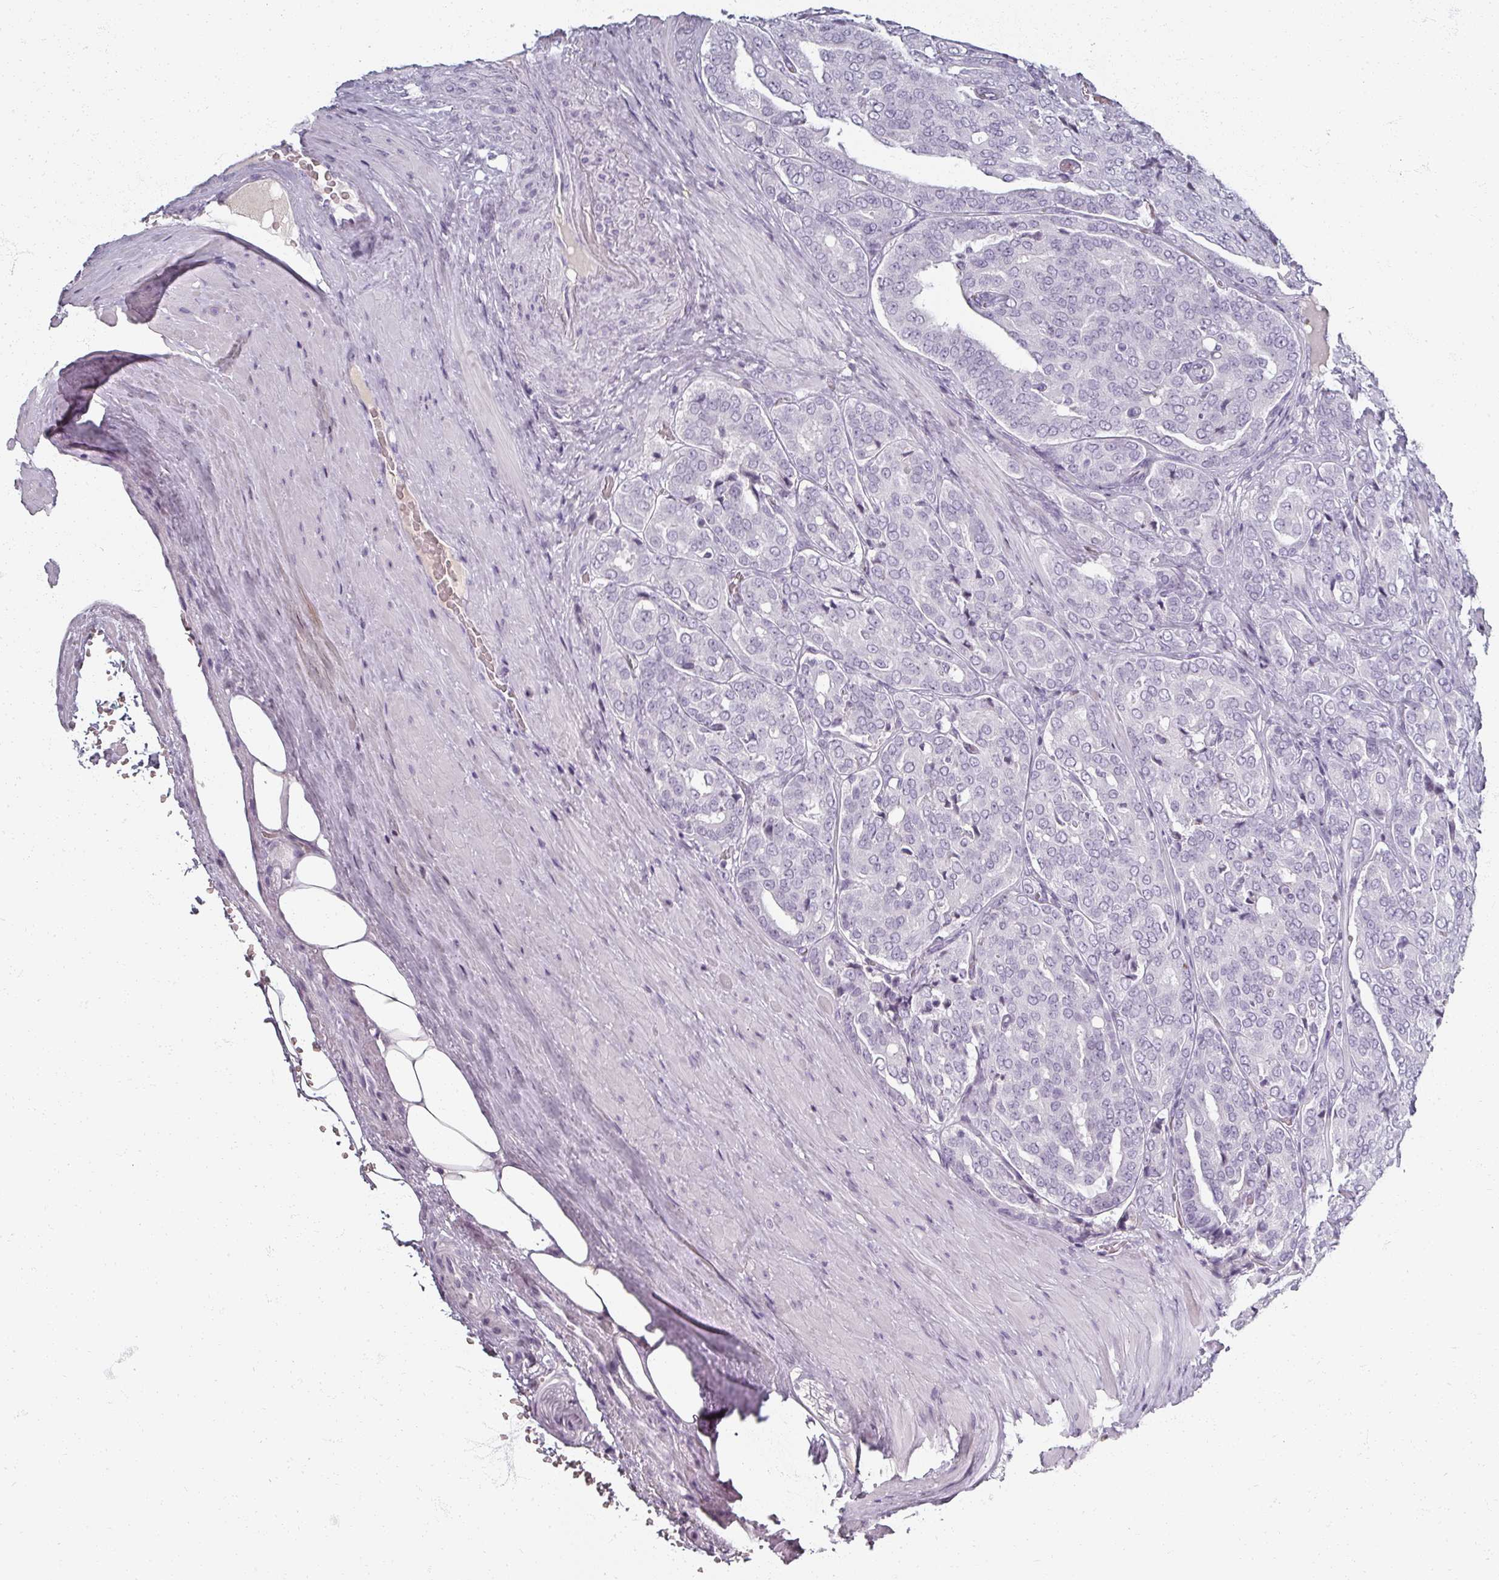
{"staining": {"intensity": "negative", "quantity": "none", "location": "none"}, "tissue": "prostate cancer", "cell_type": "Tumor cells", "image_type": "cancer", "snomed": [{"axis": "morphology", "description": "Adenocarcinoma, High grade"}, {"axis": "topography", "description": "Prostate"}], "caption": "Prostate cancer (adenocarcinoma (high-grade)) was stained to show a protein in brown. There is no significant positivity in tumor cells.", "gene": "REG3G", "patient": {"sex": "male", "age": 68}}